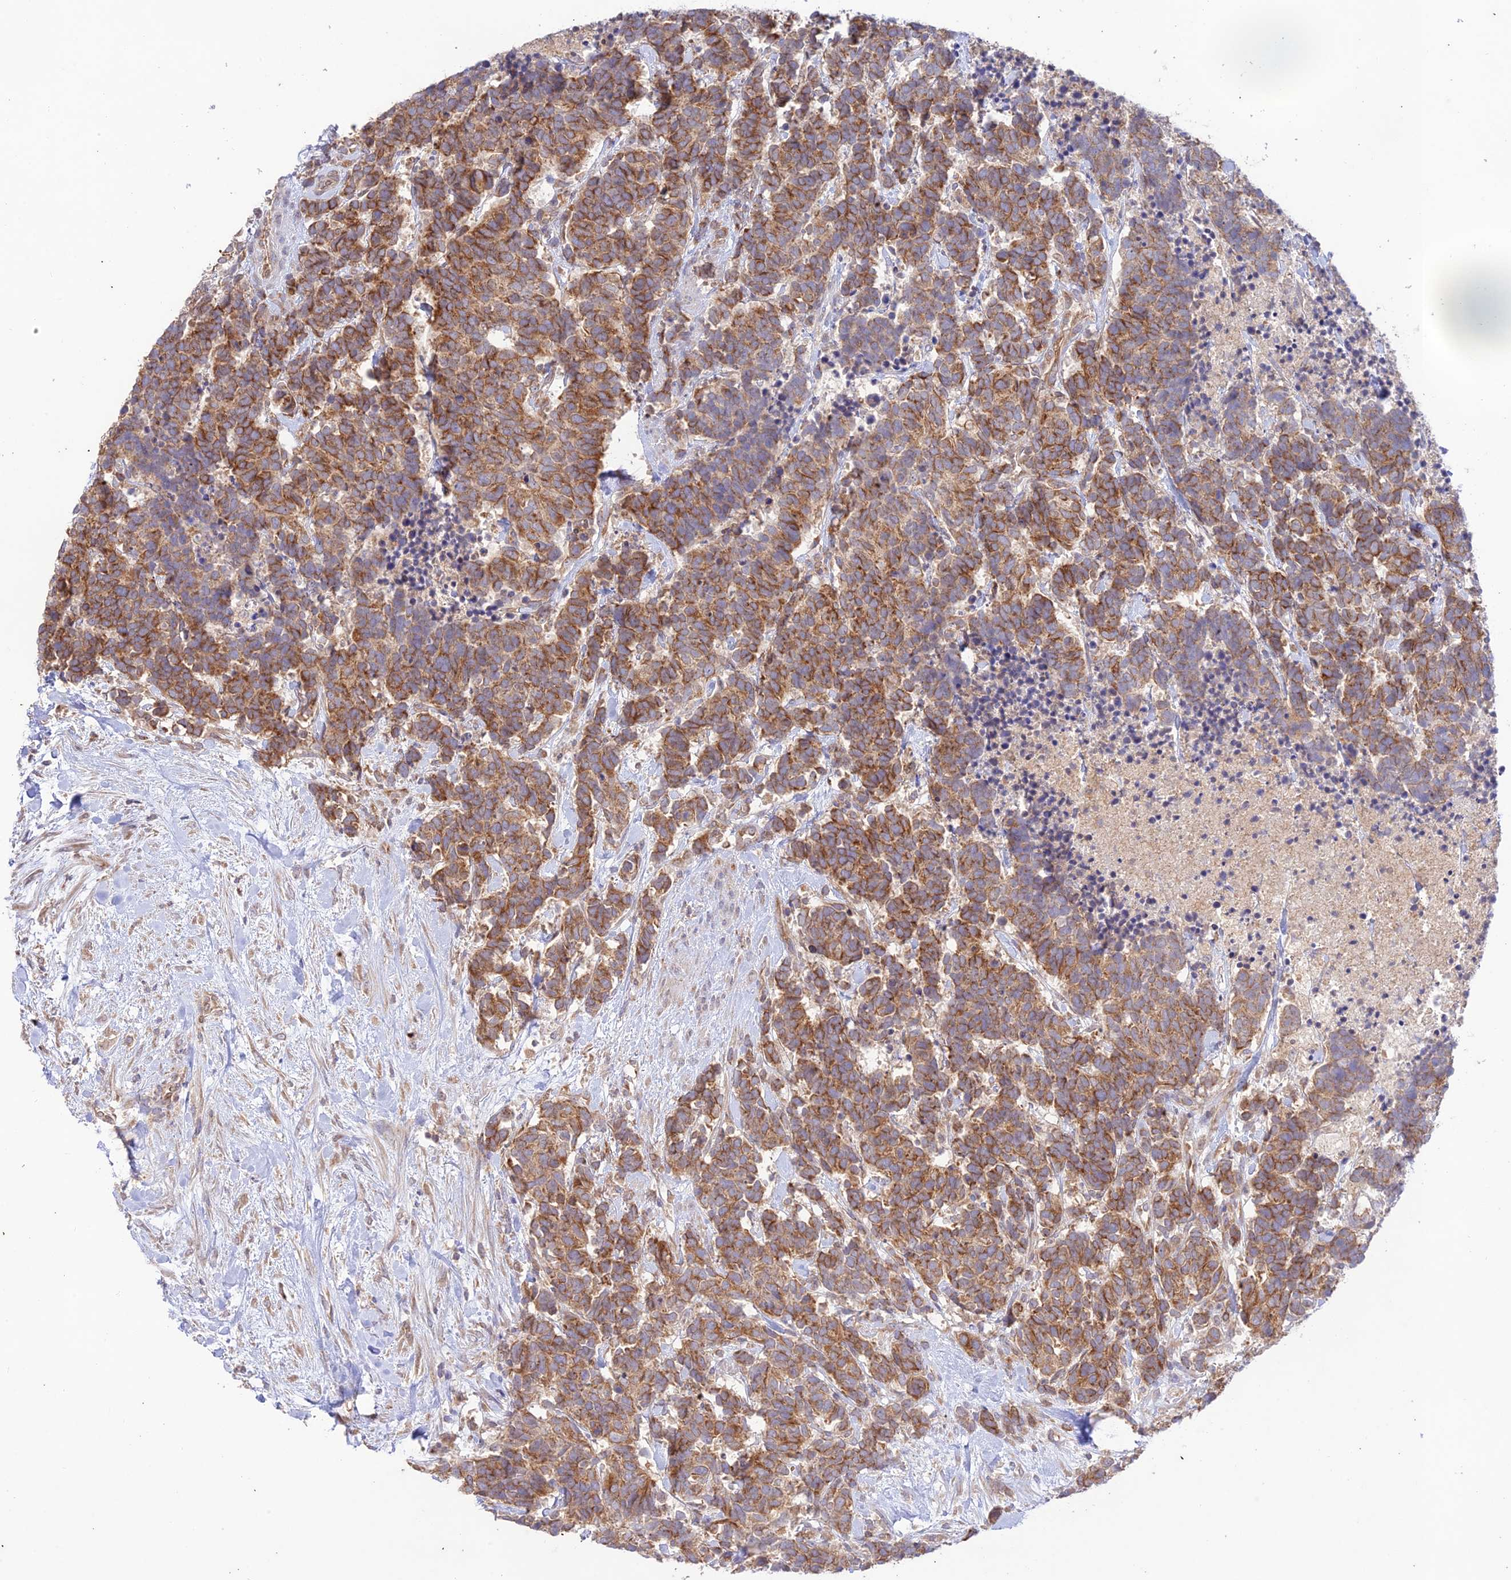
{"staining": {"intensity": "moderate", "quantity": ">75%", "location": "cytoplasmic/membranous"}, "tissue": "carcinoid", "cell_type": "Tumor cells", "image_type": "cancer", "snomed": [{"axis": "morphology", "description": "Carcinoma, NOS"}, {"axis": "morphology", "description": "Carcinoid, malignant, NOS"}, {"axis": "topography", "description": "Prostate"}], "caption": "Moderate cytoplasmic/membranous staining for a protein is present in approximately >75% of tumor cells of carcinoma using IHC.", "gene": "TMEM259", "patient": {"sex": "male", "age": 57}}